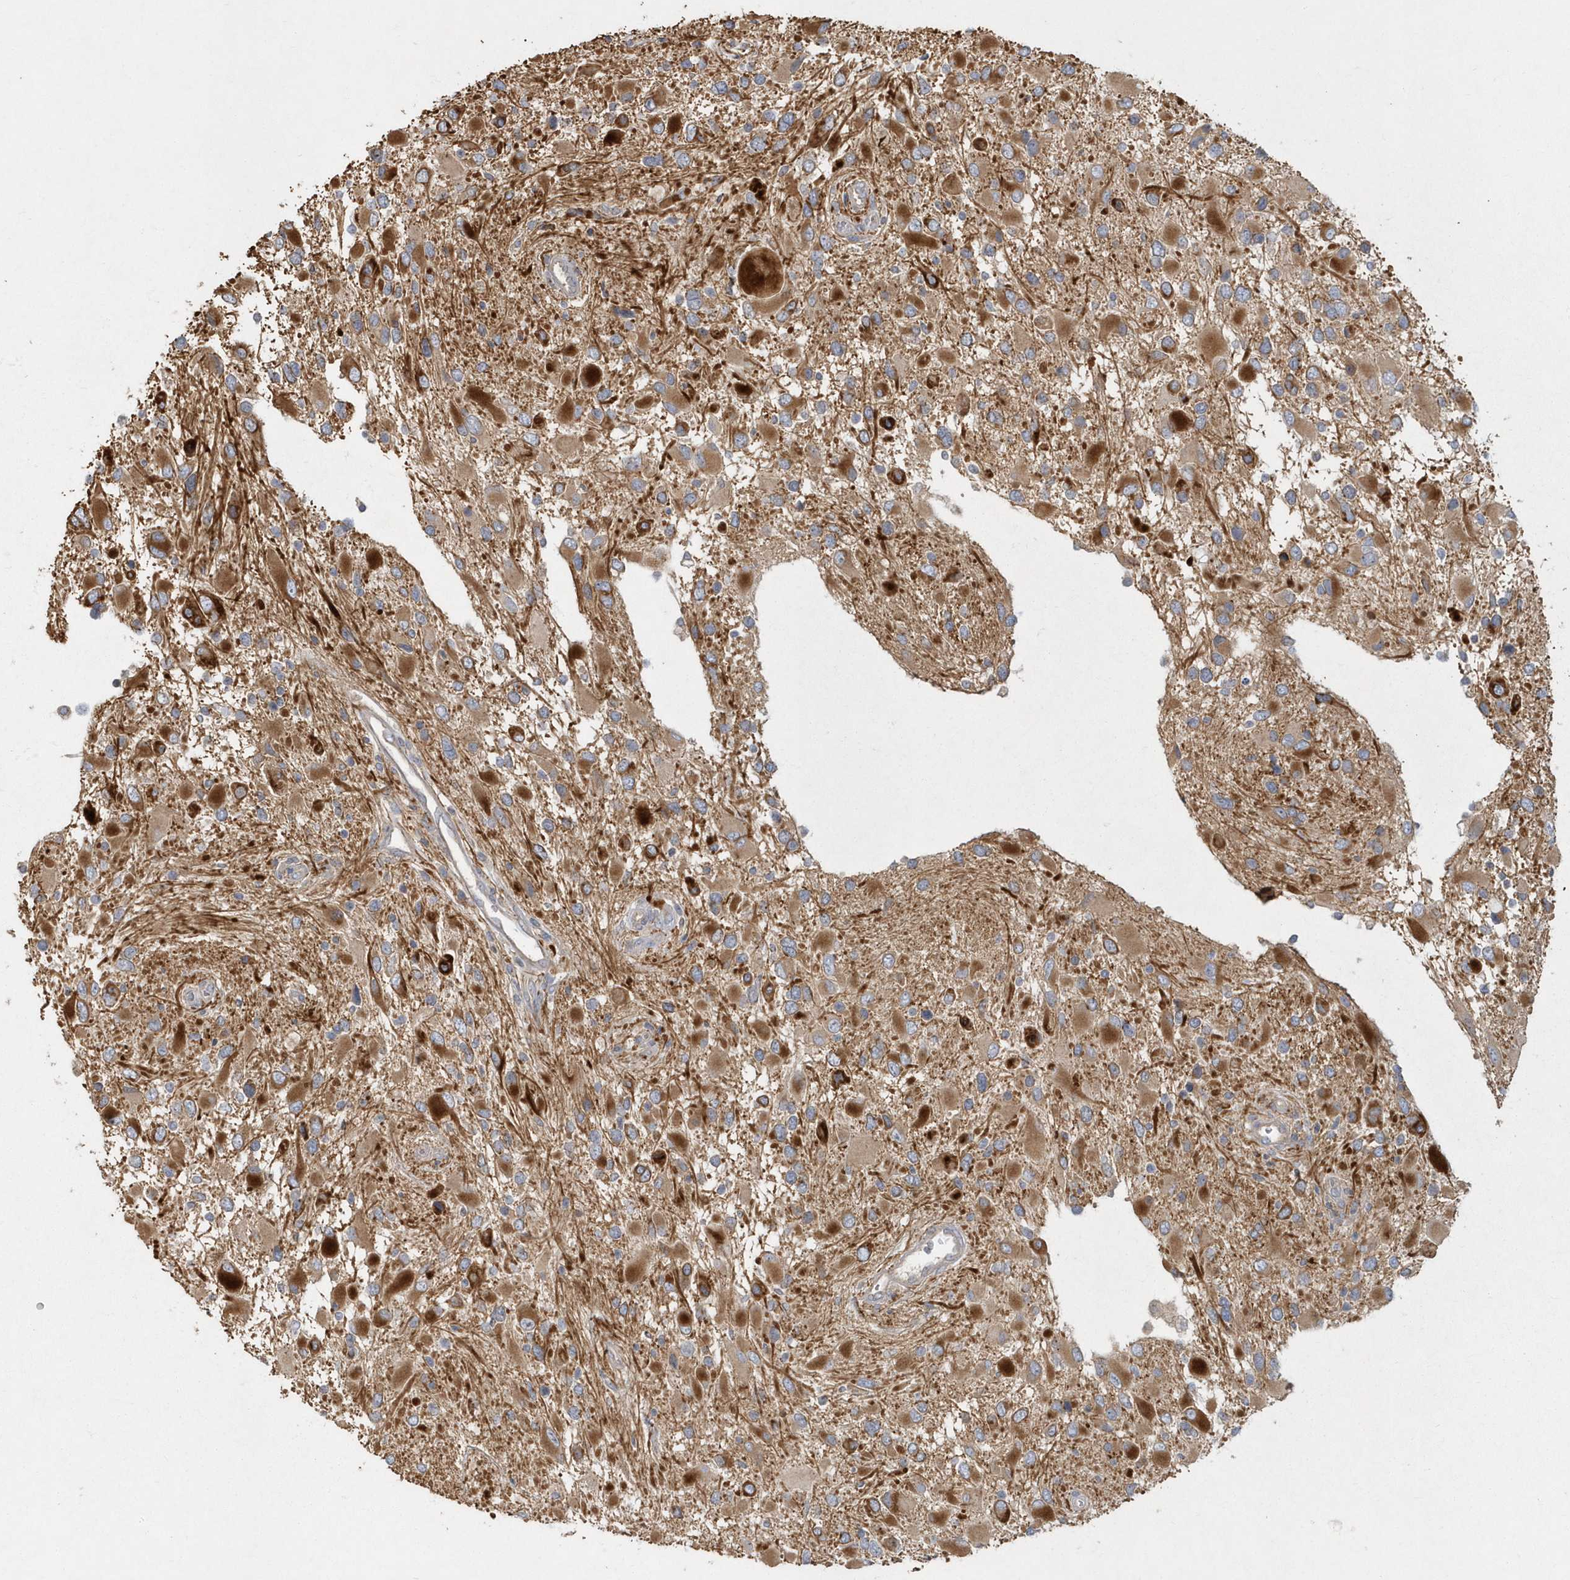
{"staining": {"intensity": "moderate", "quantity": ">75%", "location": "cytoplasmic/membranous"}, "tissue": "glioma", "cell_type": "Tumor cells", "image_type": "cancer", "snomed": [{"axis": "morphology", "description": "Glioma, malignant, High grade"}, {"axis": "topography", "description": "Brain"}], "caption": "A medium amount of moderate cytoplasmic/membranous staining is appreciated in approximately >75% of tumor cells in malignant glioma (high-grade) tissue.", "gene": "ARHGEF38", "patient": {"sex": "male", "age": 53}}